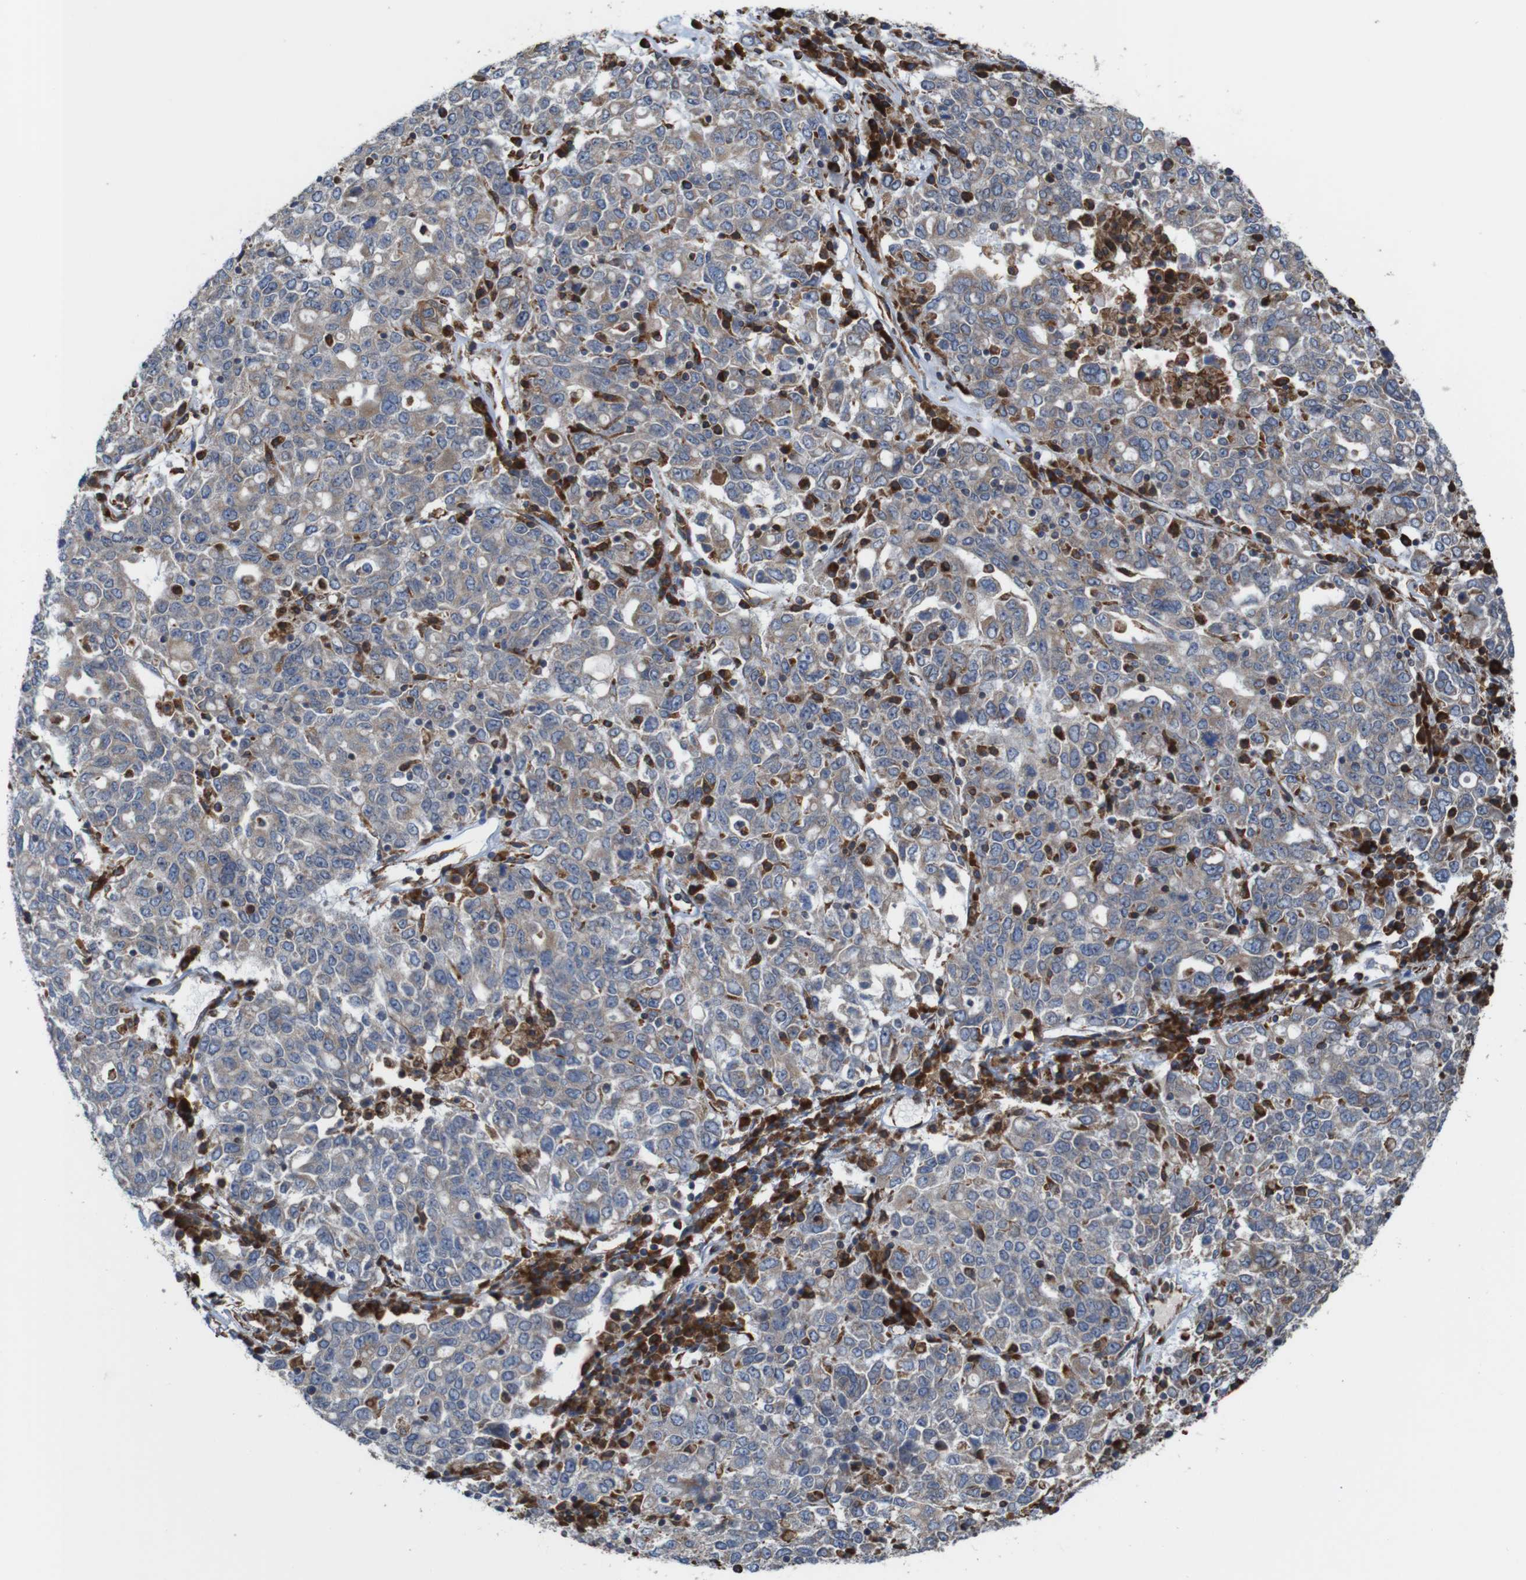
{"staining": {"intensity": "weak", "quantity": "<25%", "location": "cytoplasmic/membranous"}, "tissue": "ovarian cancer", "cell_type": "Tumor cells", "image_type": "cancer", "snomed": [{"axis": "morphology", "description": "Carcinoma, endometroid"}, {"axis": "topography", "description": "Ovary"}], "caption": "This is an IHC photomicrograph of ovarian cancer (endometroid carcinoma). There is no positivity in tumor cells.", "gene": "UGGT1", "patient": {"sex": "female", "age": 62}}